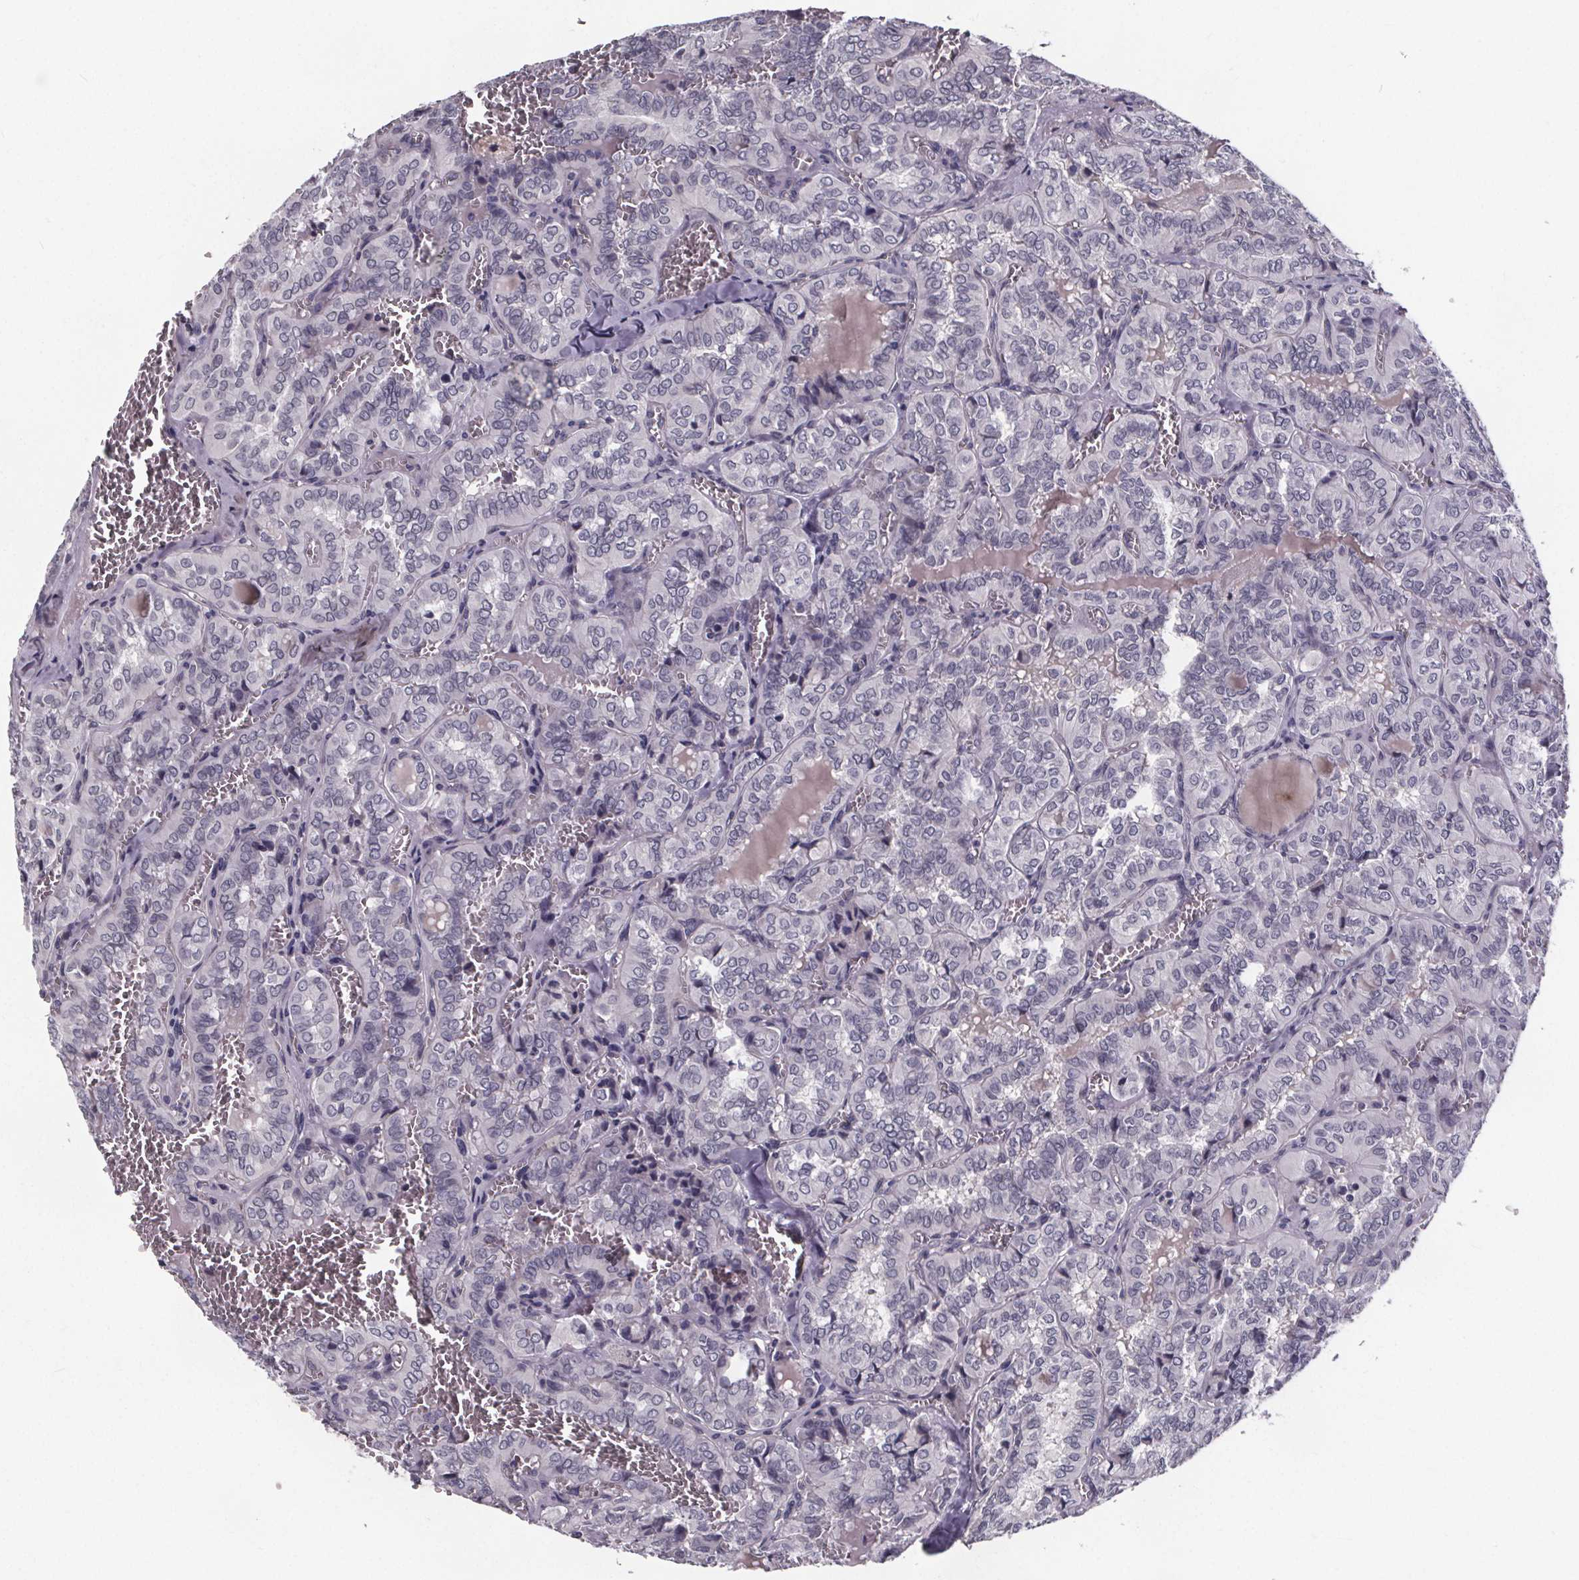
{"staining": {"intensity": "negative", "quantity": "none", "location": "none"}, "tissue": "thyroid cancer", "cell_type": "Tumor cells", "image_type": "cancer", "snomed": [{"axis": "morphology", "description": "Papillary adenocarcinoma, NOS"}, {"axis": "topography", "description": "Thyroid gland"}], "caption": "An immunohistochemistry (IHC) micrograph of thyroid cancer (papillary adenocarcinoma) is shown. There is no staining in tumor cells of thyroid cancer (papillary adenocarcinoma).", "gene": "FAM181B", "patient": {"sex": "female", "age": 41}}